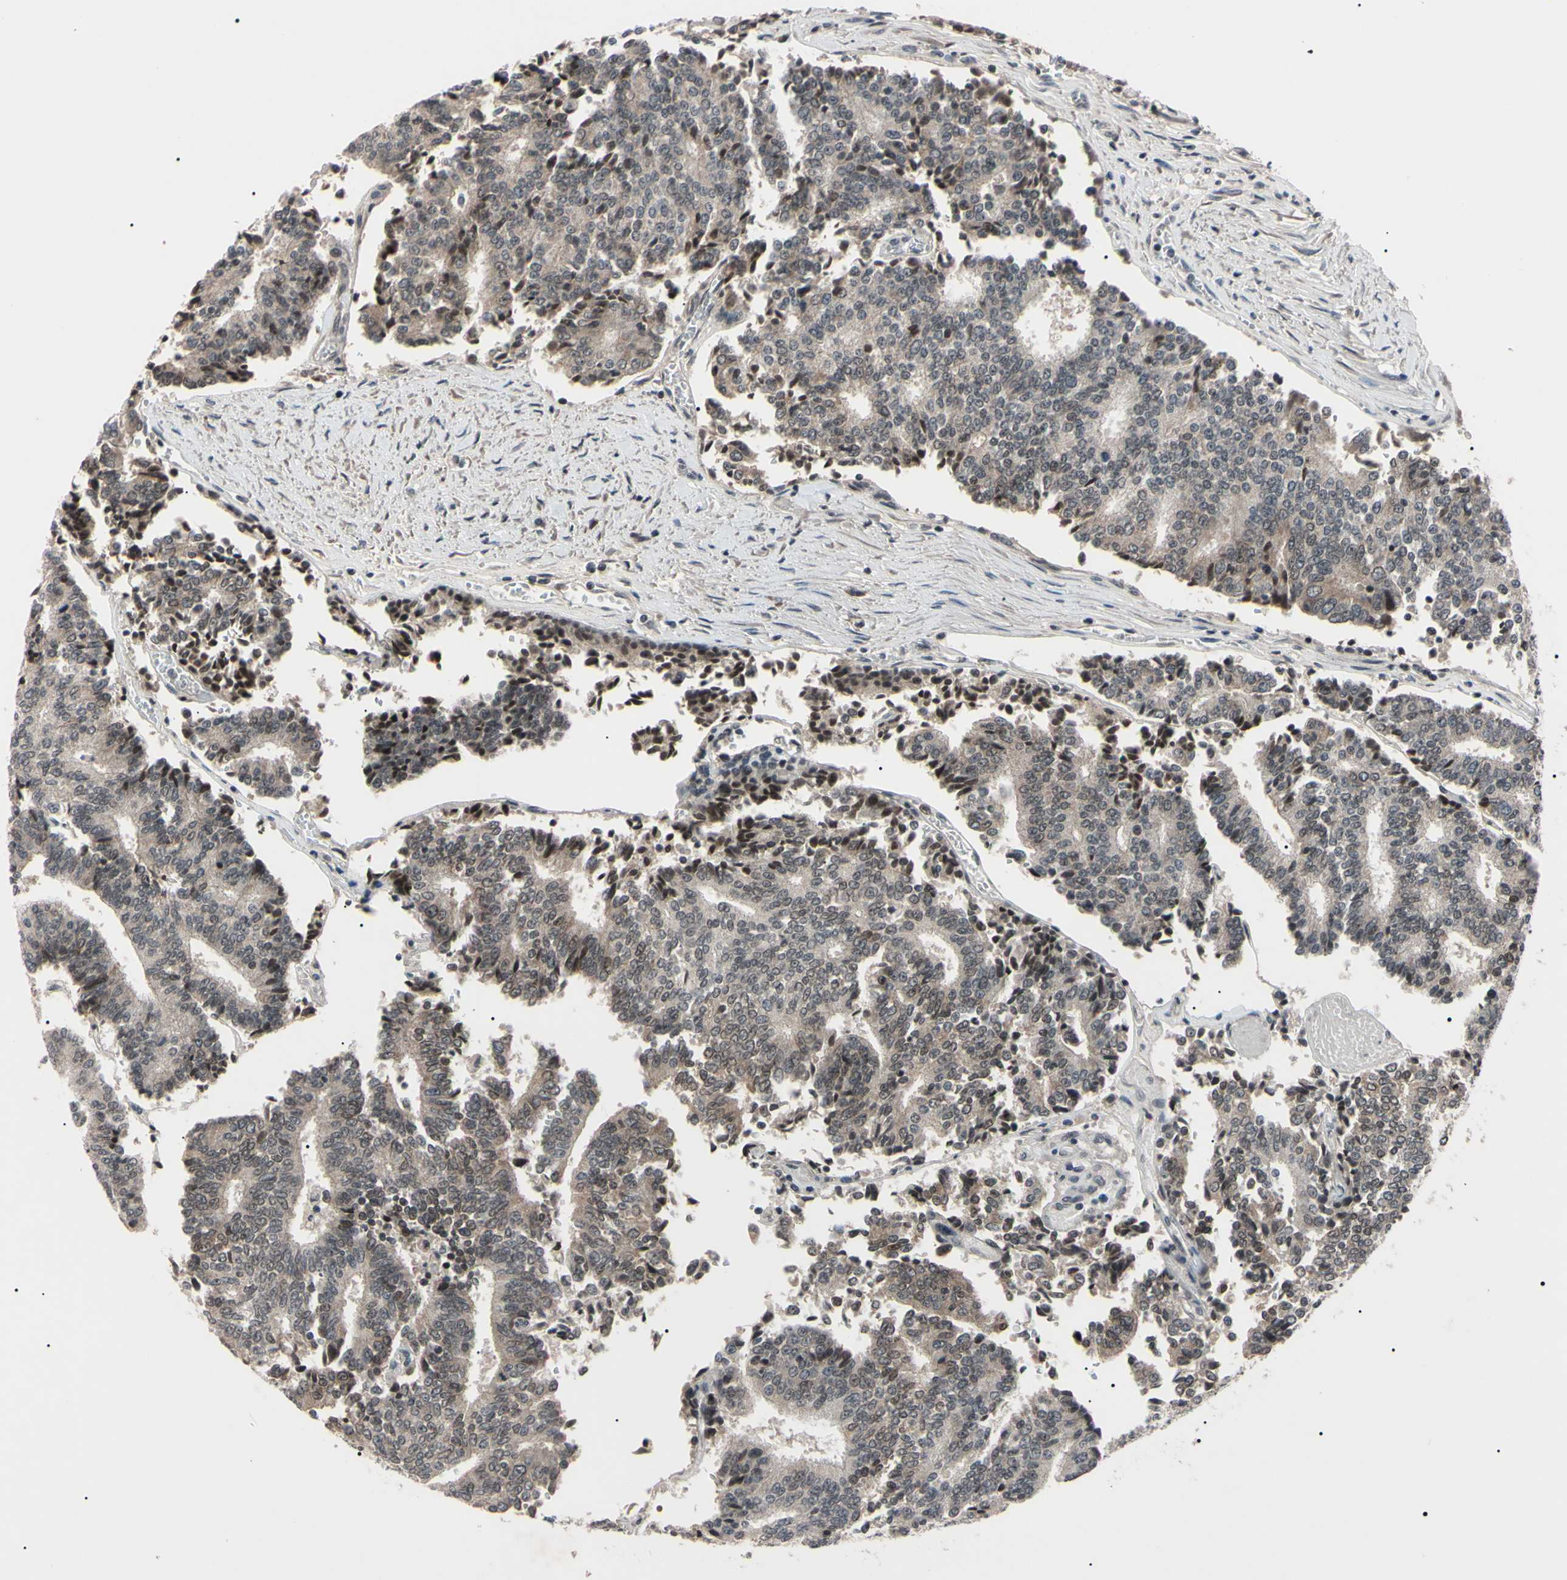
{"staining": {"intensity": "negative", "quantity": "none", "location": "none"}, "tissue": "prostate cancer", "cell_type": "Tumor cells", "image_type": "cancer", "snomed": [{"axis": "morphology", "description": "Normal tissue, NOS"}, {"axis": "morphology", "description": "Adenocarcinoma, High grade"}, {"axis": "topography", "description": "Prostate"}, {"axis": "topography", "description": "Seminal veicle"}], "caption": "Immunohistochemistry image of neoplastic tissue: prostate cancer stained with DAB reveals no significant protein positivity in tumor cells.", "gene": "YY1", "patient": {"sex": "male", "age": 55}}